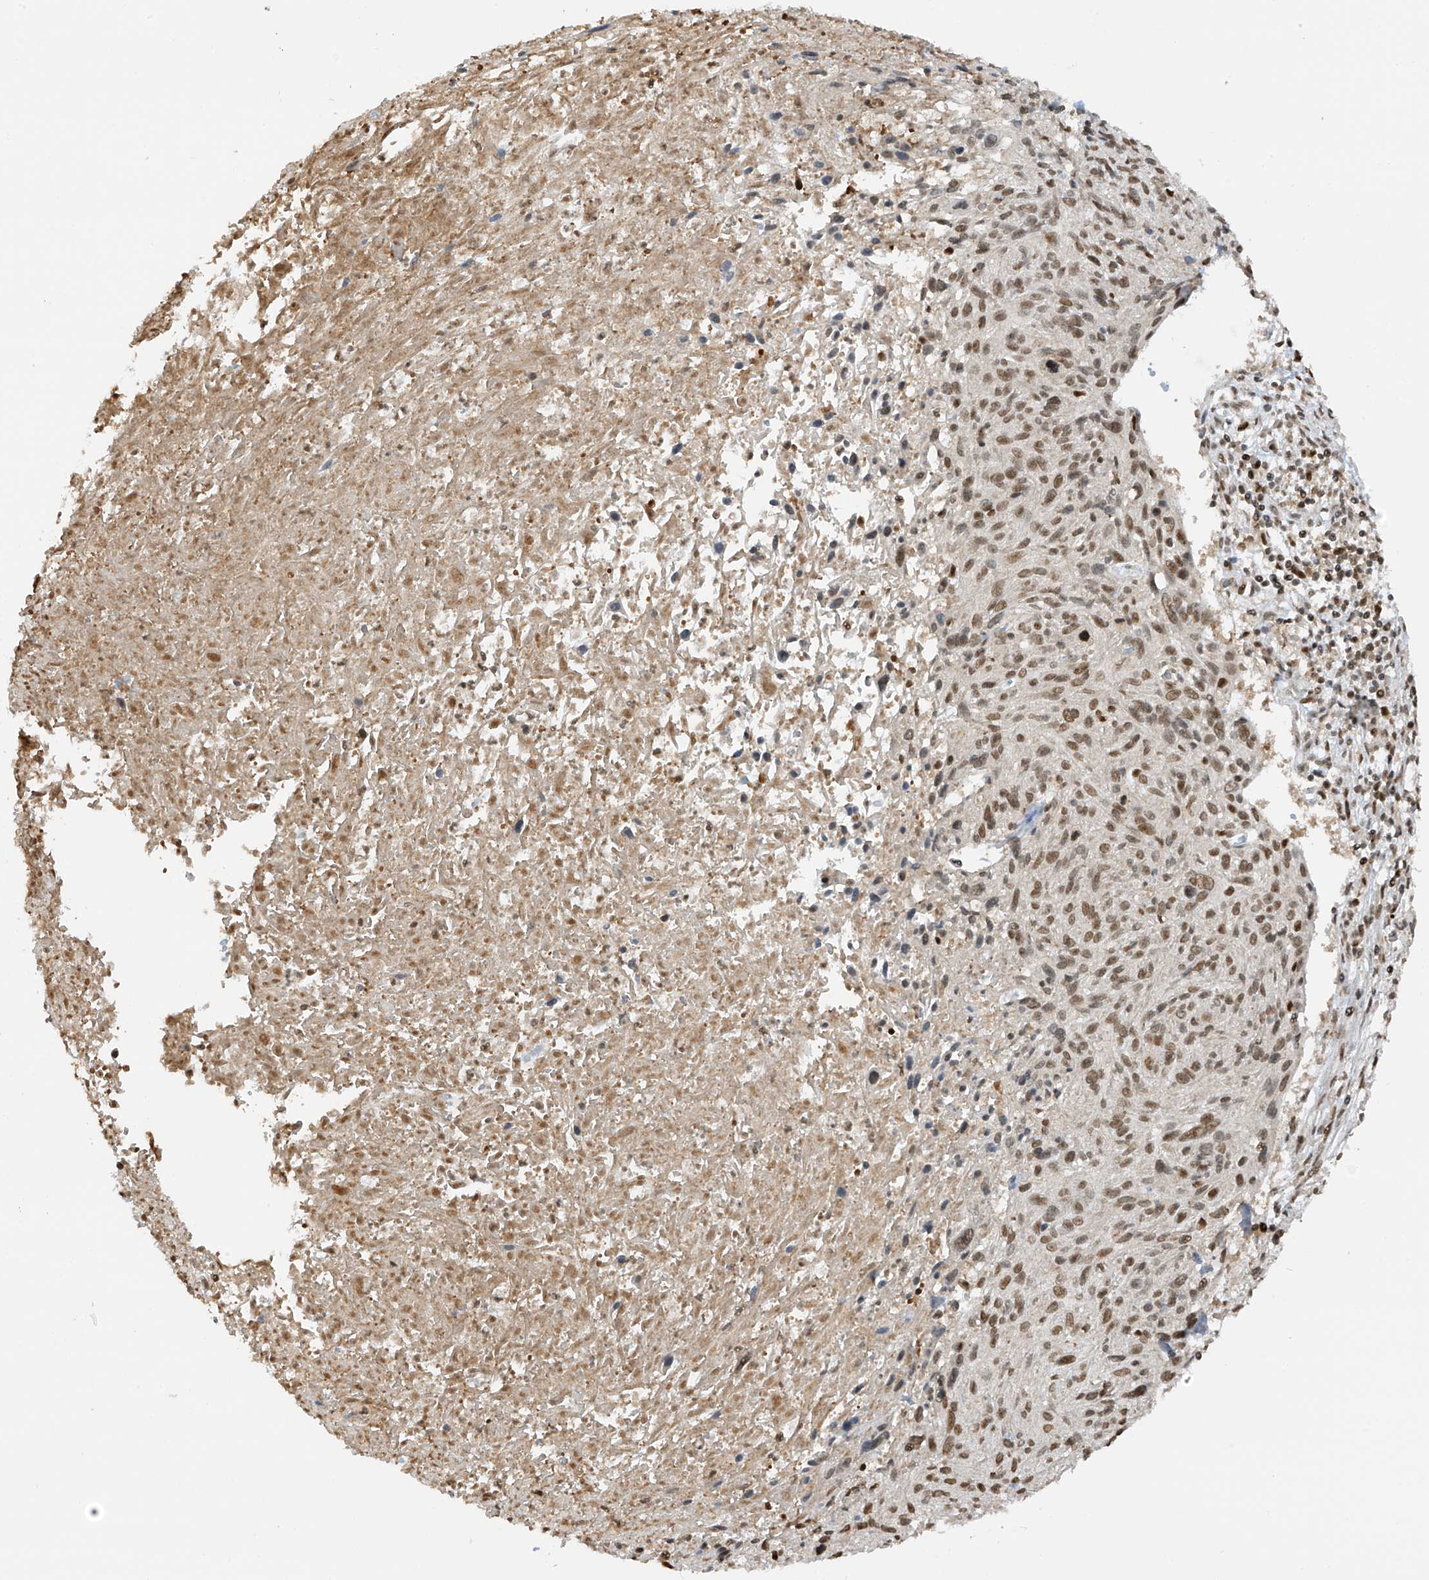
{"staining": {"intensity": "moderate", "quantity": ">75%", "location": "nuclear"}, "tissue": "cervical cancer", "cell_type": "Tumor cells", "image_type": "cancer", "snomed": [{"axis": "morphology", "description": "Squamous cell carcinoma, NOS"}, {"axis": "topography", "description": "Cervix"}], "caption": "Cervical squamous cell carcinoma stained with a protein marker shows moderate staining in tumor cells.", "gene": "KPNB1", "patient": {"sex": "female", "age": 51}}